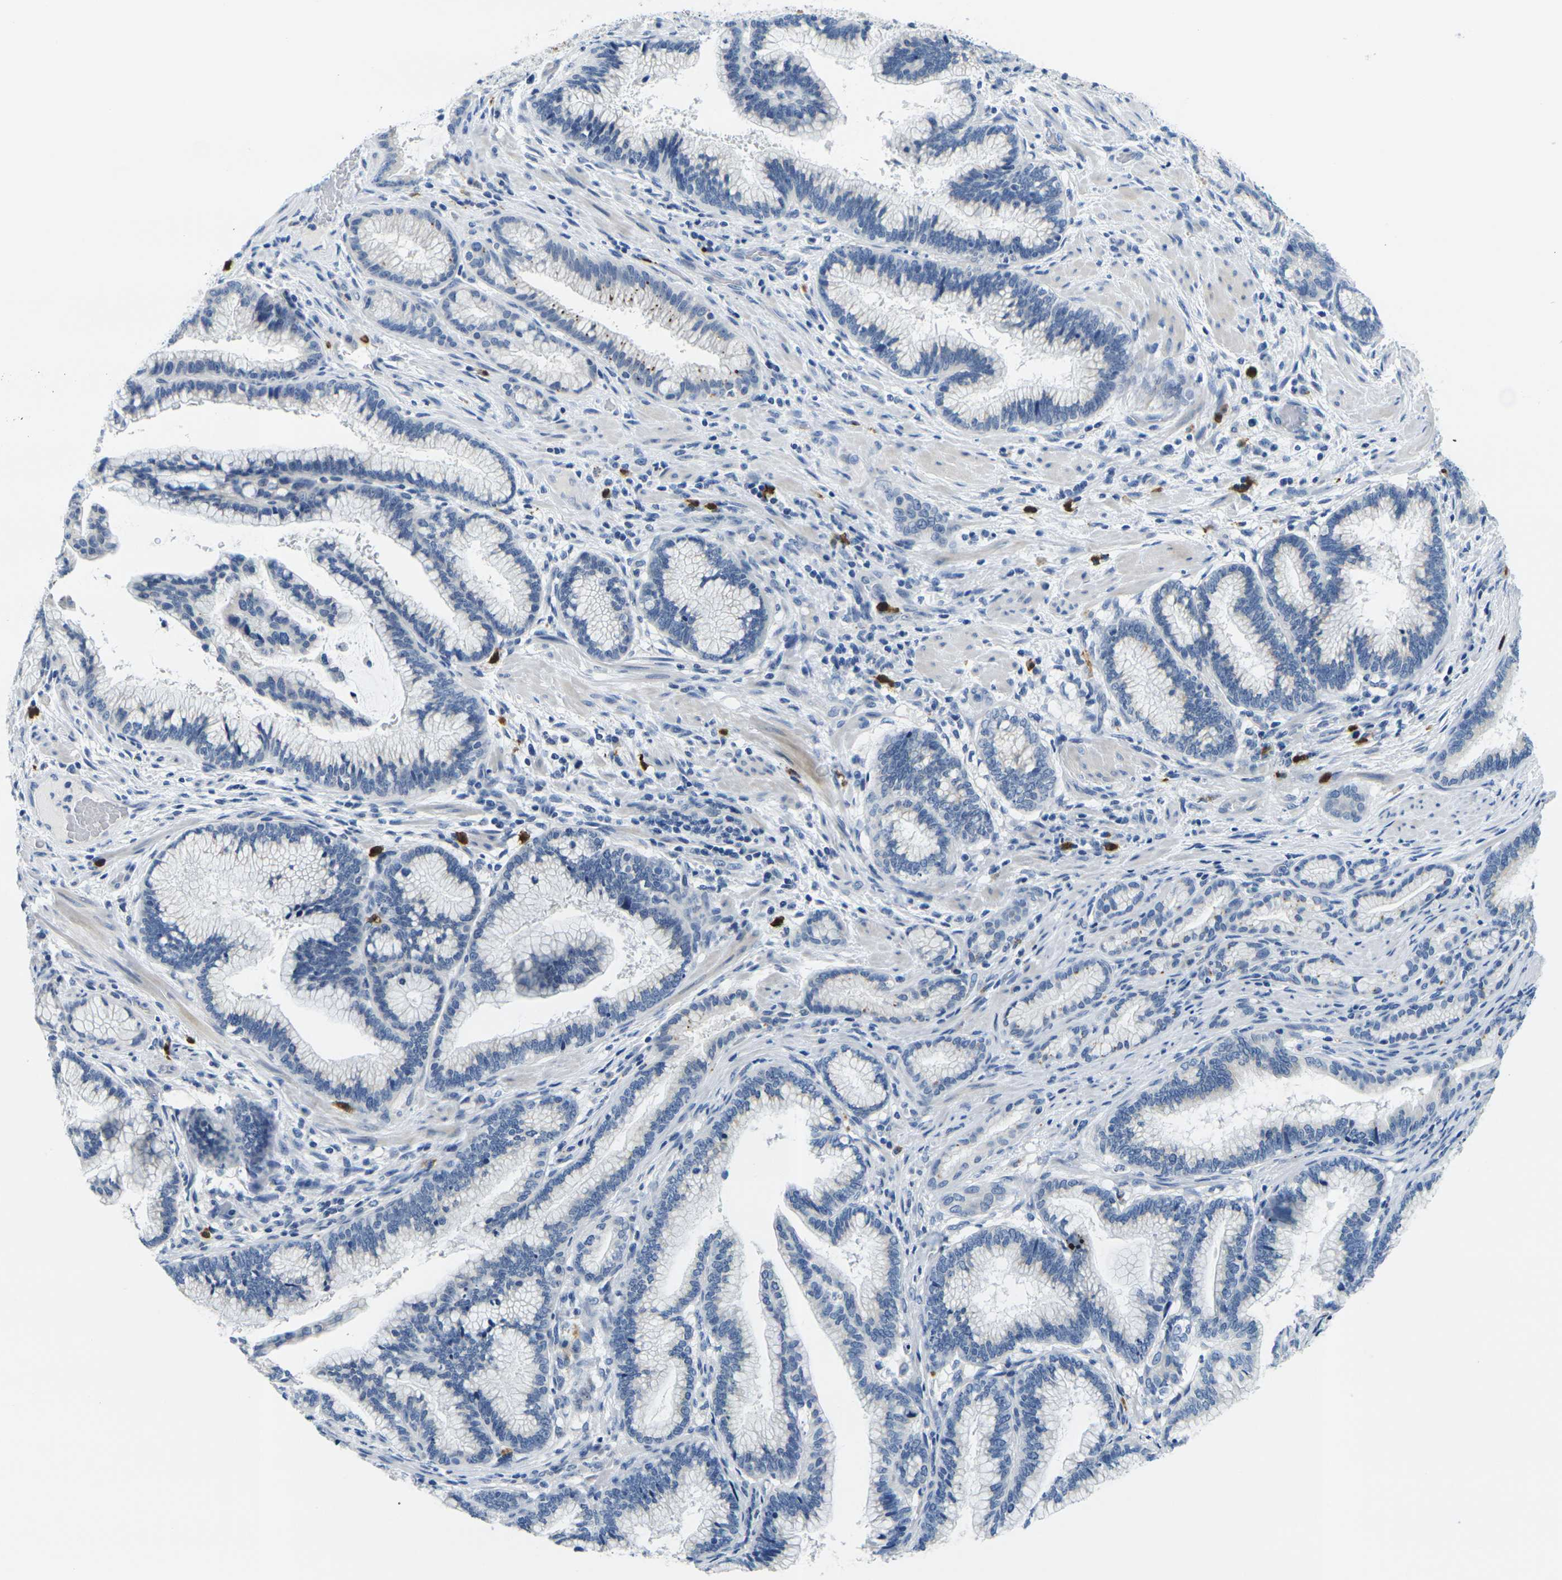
{"staining": {"intensity": "negative", "quantity": "none", "location": "none"}, "tissue": "pancreatic cancer", "cell_type": "Tumor cells", "image_type": "cancer", "snomed": [{"axis": "morphology", "description": "Adenocarcinoma, NOS"}, {"axis": "topography", "description": "Pancreas"}], "caption": "Immunohistochemistry micrograph of neoplastic tissue: adenocarcinoma (pancreatic) stained with DAB (3,3'-diaminobenzidine) demonstrates no significant protein positivity in tumor cells. Nuclei are stained in blue.", "gene": "GPR15", "patient": {"sex": "female", "age": 64}}